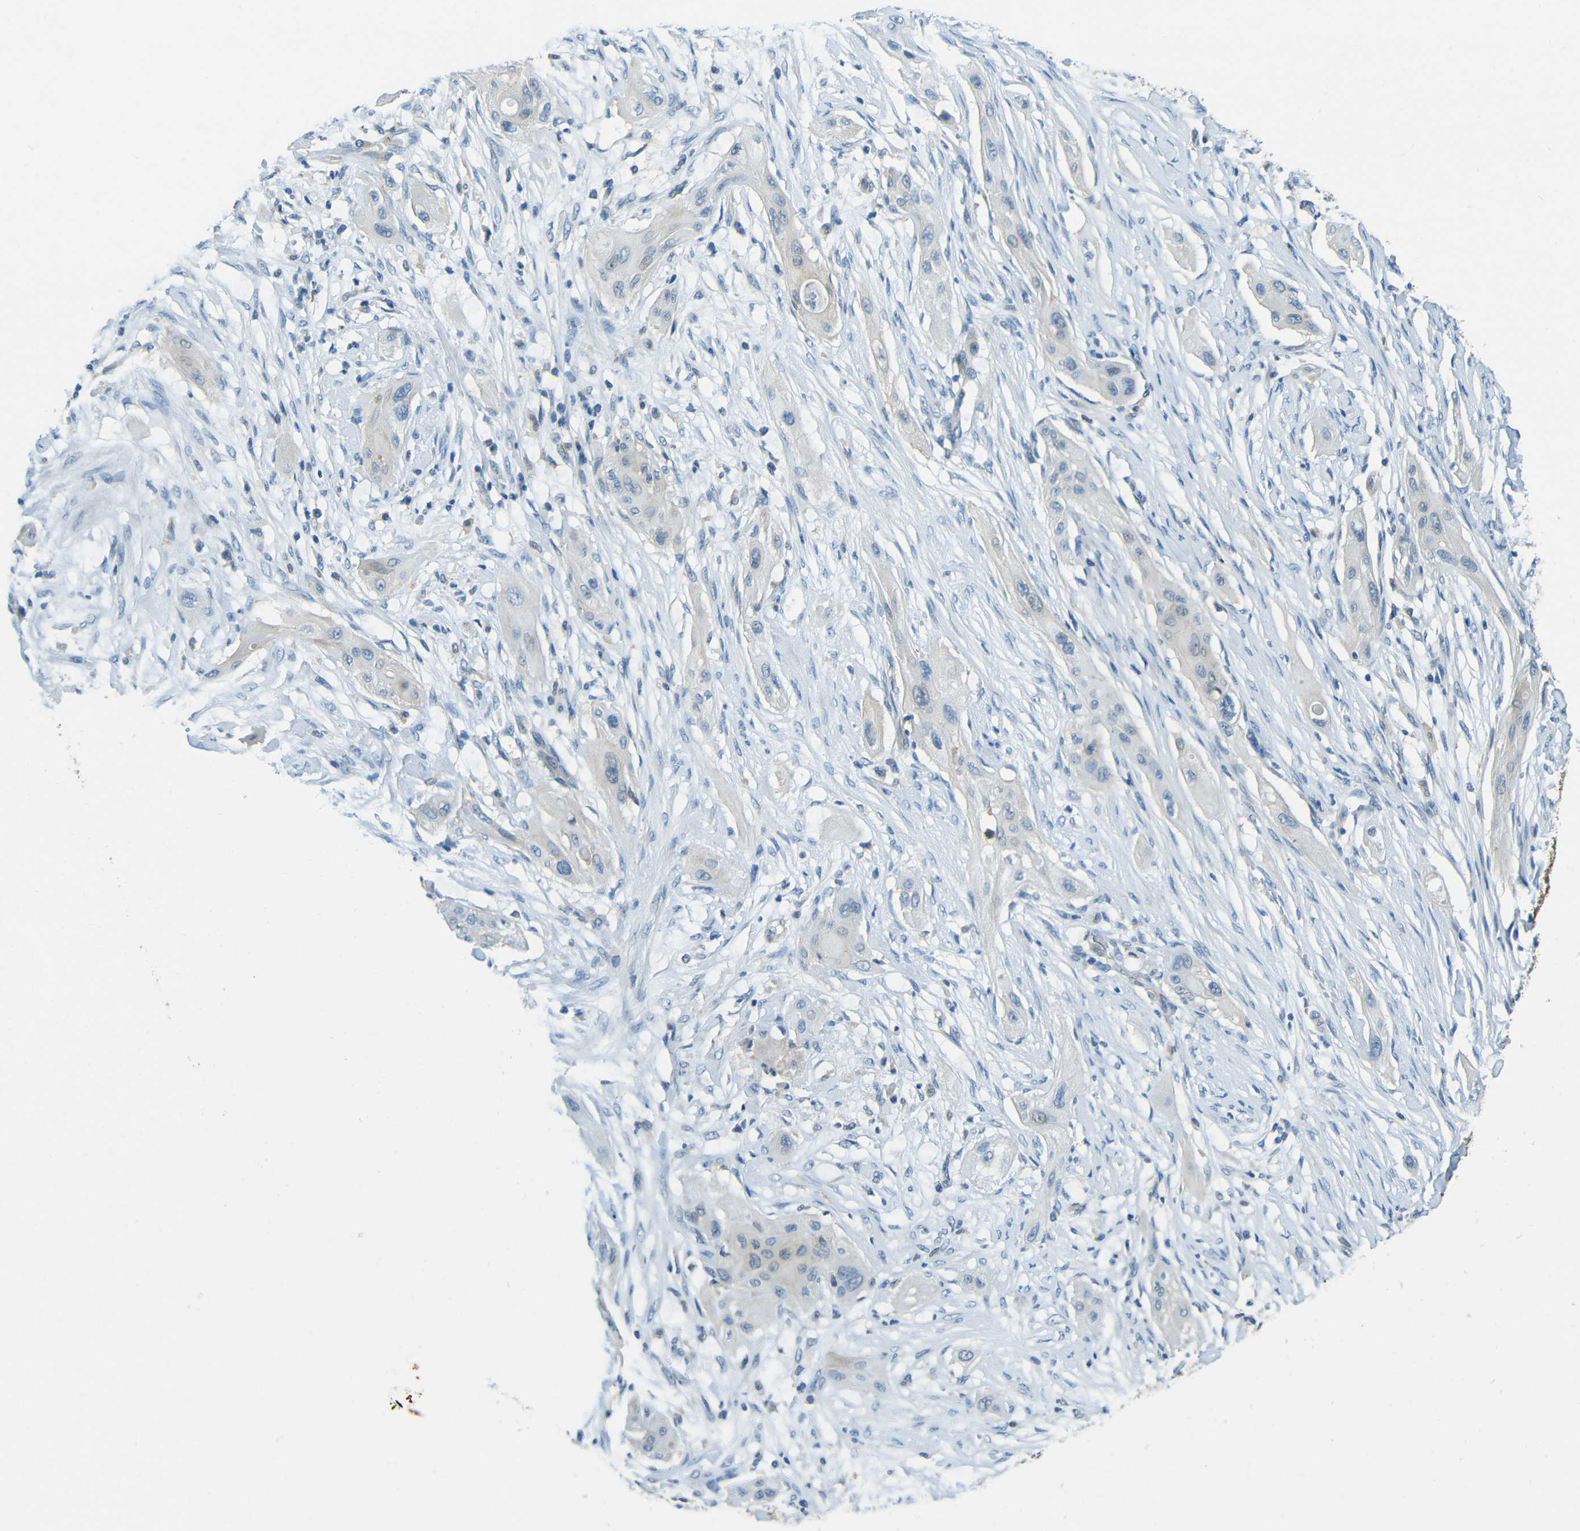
{"staining": {"intensity": "negative", "quantity": "none", "location": "none"}, "tissue": "lung cancer", "cell_type": "Tumor cells", "image_type": "cancer", "snomed": [{"axis": "morphology", "description": "Squamous cell carcinoma, NOS"}, {"axis": "topography", "description": "Lung"}], "caption": "There is no significant positivity in tumor cells of lung cancer.", "gene": "CYP26B1", "patient": {"sex": "female", "age": 47}}